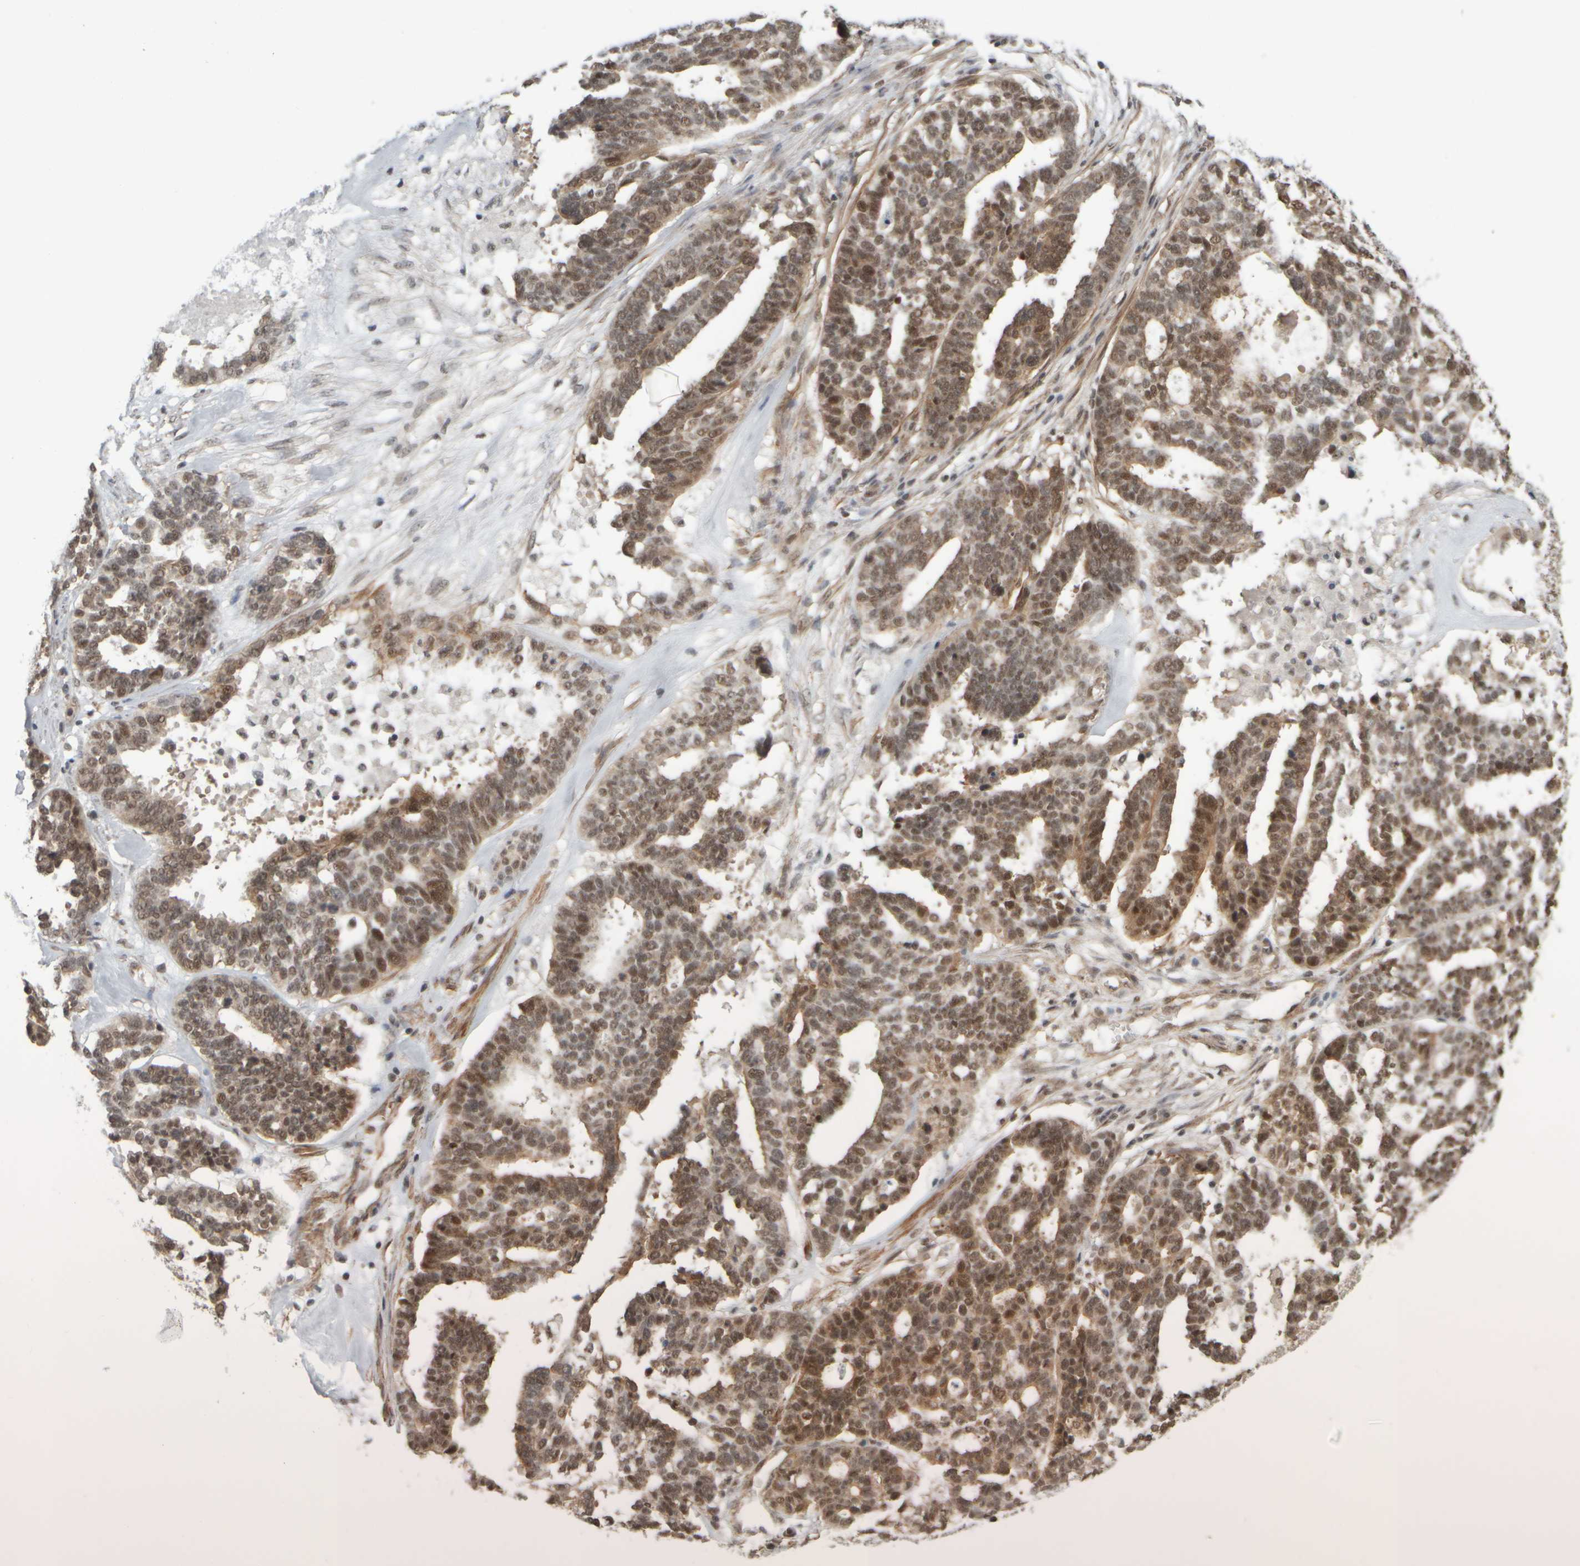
{"staining": {"intensity": "moderate", "quantity": ">75%", "location": "cytoplasmic/membranous,nuclear"}, "tissue": "ovarian cancer", "cell_type": "Tumor cells", "image_type": "cancer", "snomed": [{"axis": "morphology", "description": "Cystadenocarcinoma, serous, NOS"}, {"axis": "topography", "description": "Ovary"}], "caption": "IHC micrograph of human serous cystadenocarcinoma (ovarian) stained for a protein (brown), which shows medium levels of moderate cytoplasmic/membranous and nuclear positivity in about >75% of tumor cells.", "gene": "SYNRG", "patient": {"sex": "female", "age": 59}}